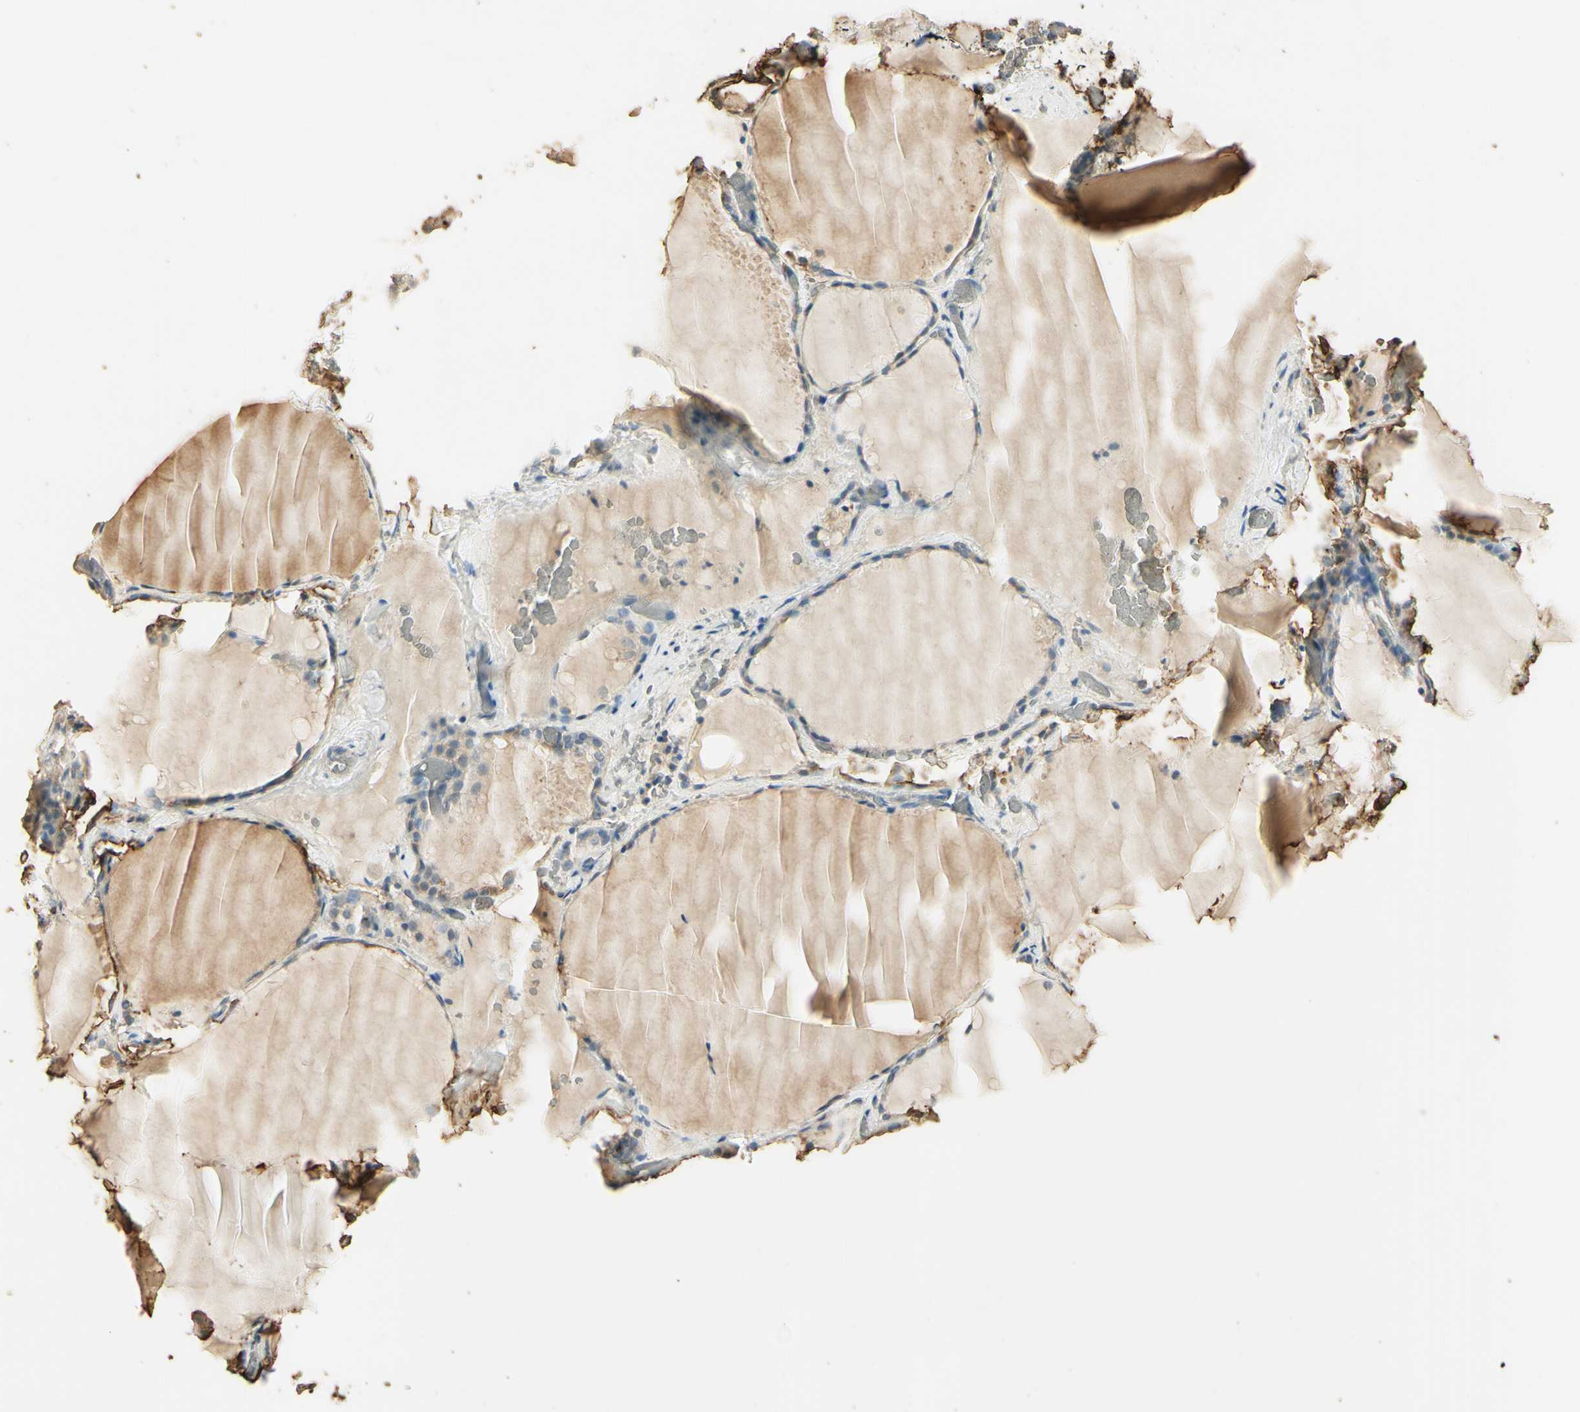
{"staining": {"intensity": "moderate", "quantity": "<25%", "location": "cytoplasmic/membranous"}, "tissue": "thyroid gland", "cell_type": "Glandular cells", "image_type": "normal", "snomed": [{"axis": "morphology", "description": "Normal tissue, NOS"}, {"axis": "topography", "description": "Thyroid gland"}], "caption": "Protein positivity by immunohistochemistry reveals moderate cytoplasmic/membranous positivity in about <25% of glandular cells in benign thyroid gland.", "gene": "ARHGEF17", "patient": {"sex": "female", "age": 22}}